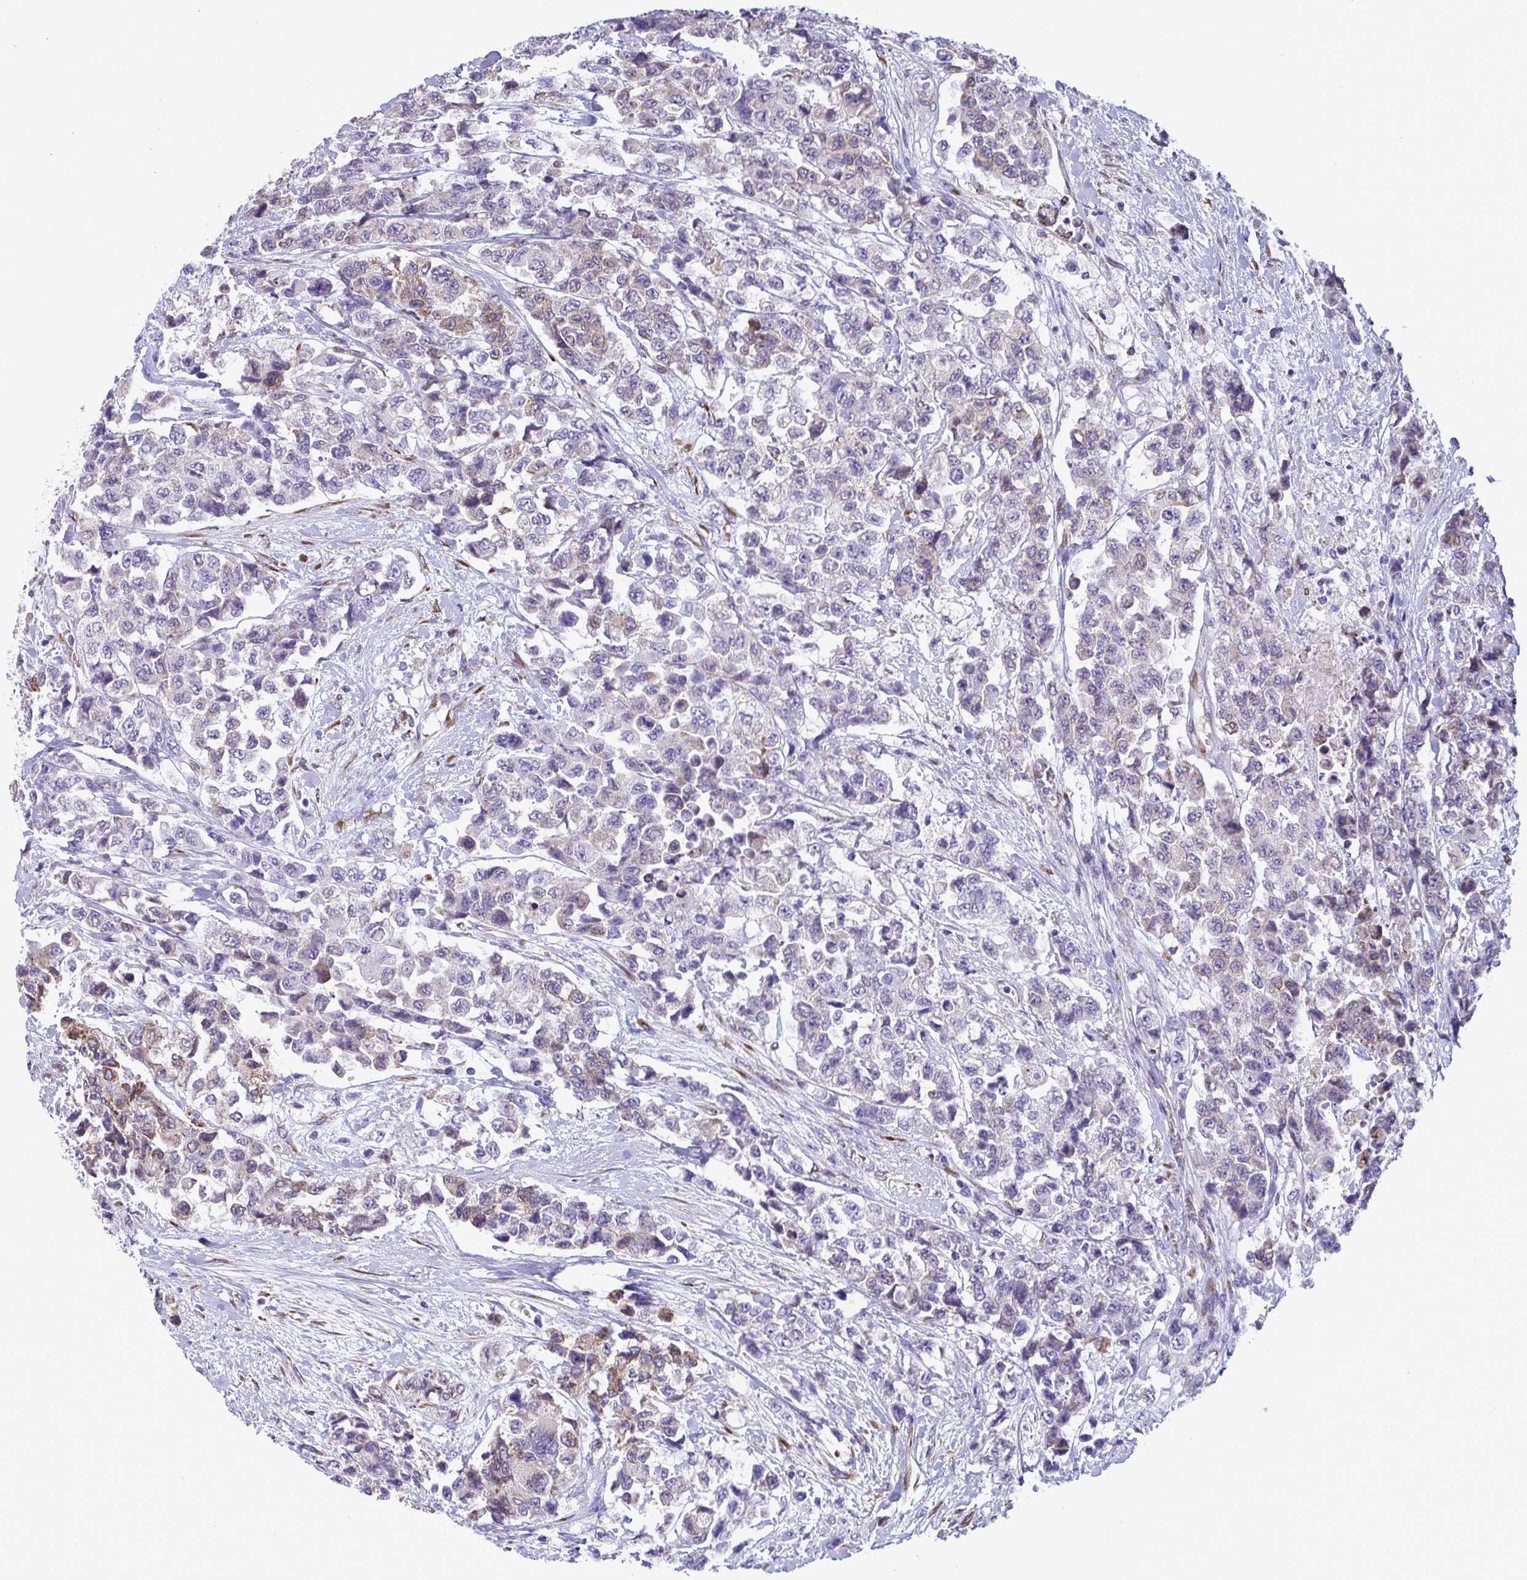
{"staining": {"intensity": "moderate", "quantity": "<25%", "location": "cytoplasmic/membranous"}, "tissue": "urothelial cancer", "cell_type": "Tumor cells", "image_type": "cancer", "snomed": [{"axis": "morphology", "description": "Urothelial carcinoma, High grade"}, {"axis": "topography", "description": "Urinary bladder"}], "caption": "Urothelial carcinoma (high-grade) stained with a protein marker exhibits moderate staining in tumor cells.", "gene": "ASPH", "patient": {"sex": "female", "age": 78}}